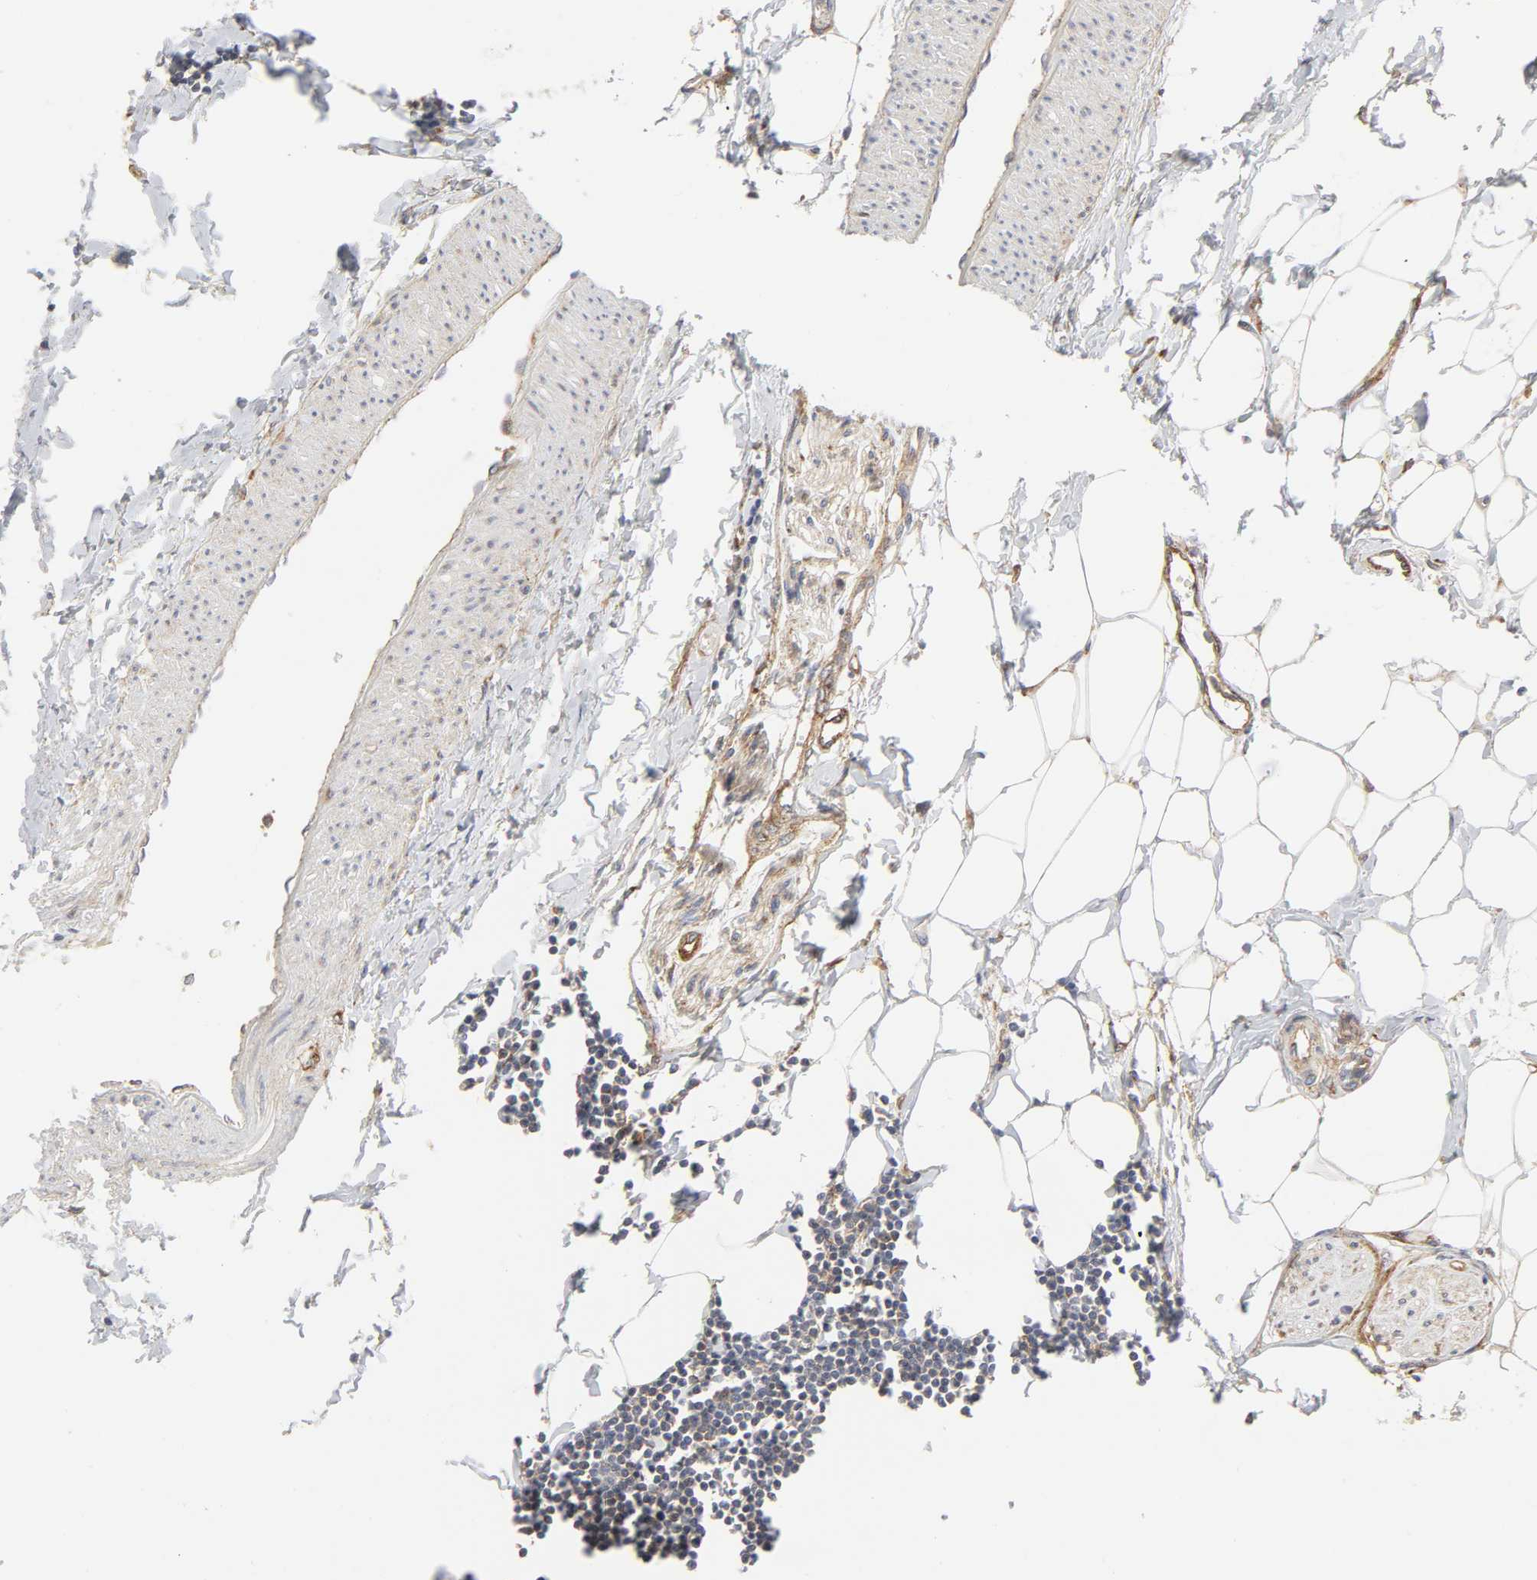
{"staining": {"intensity": "moderate", "quantity": ">75%", "location": "cytoplasmic/membranous"}, "tissue": "colorectal cancer", "cell_type": "Tumor cells", "image_type": "cancer", "snomed": [{"axis": "morphology", "description": "Normal tissue, NOS"}, {"axis": "morphology", "description": "Adenocarcinoma, NOS"}, {"axis": "topography", "description": "Colon"}, {"axis": "topography", "description": "Peripheral nerve tissue"}], "caption": "Immunohistochemical staining of colorectal cancer (adenocarcinoma) demonstrates medium levels of moderate cytoplasmic/membranous expression in approximately >75% of tumor cells. The staining was performed using DAB to visualize the protein expression in brown, while the nuclei were stained in blue with hematoxylin (Magnification: 20x).", "gene": "AP2A1", "patient": {"sex": "male", "age": 14}}